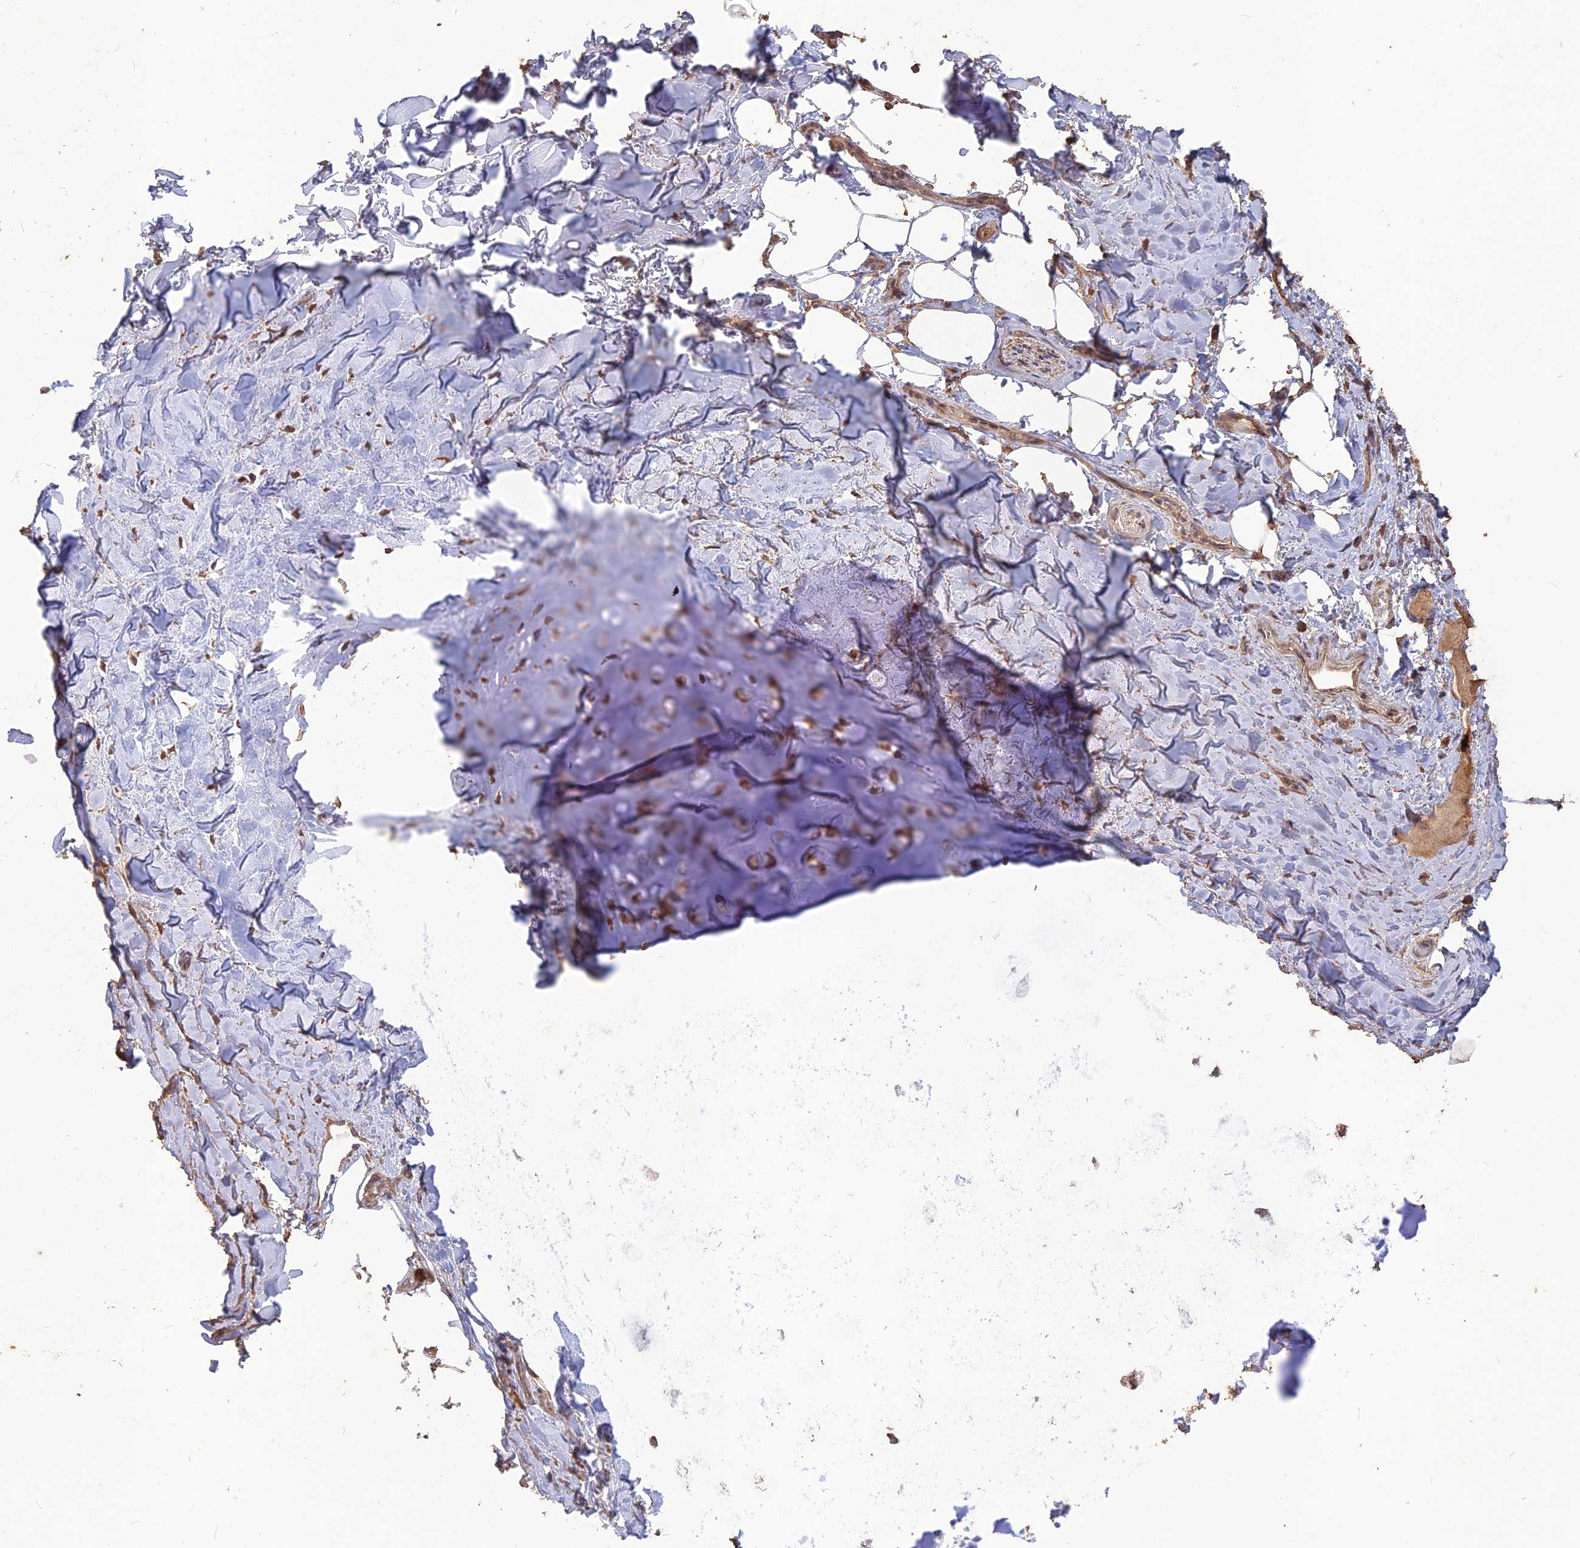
{"staining": {"intensity": "moderate", "quantity": "25%-75%", "location": "cytoplasmic/membranous"}, "tissue": "adipose tissue", "cell_type": "Adipocytes", "image_type": "normal", "snomed": [{"axis": "morphology", "description": "Normal tissue, NOS"}, {"axis": "topography", "description": "Lymph node"}, {"axis": "topography", "description": "Cartilage tissue"}, {"axis": "topography", "description": "Bronchus"}], "caption": "Protein expression analysis of normal human adipose tissue reveals moderate cytoplasmic/membranous positivity in approximately 25%-75% of adipocytes.", "gene": "LAYN", "patient": {"sex": "male", "age": 63}}